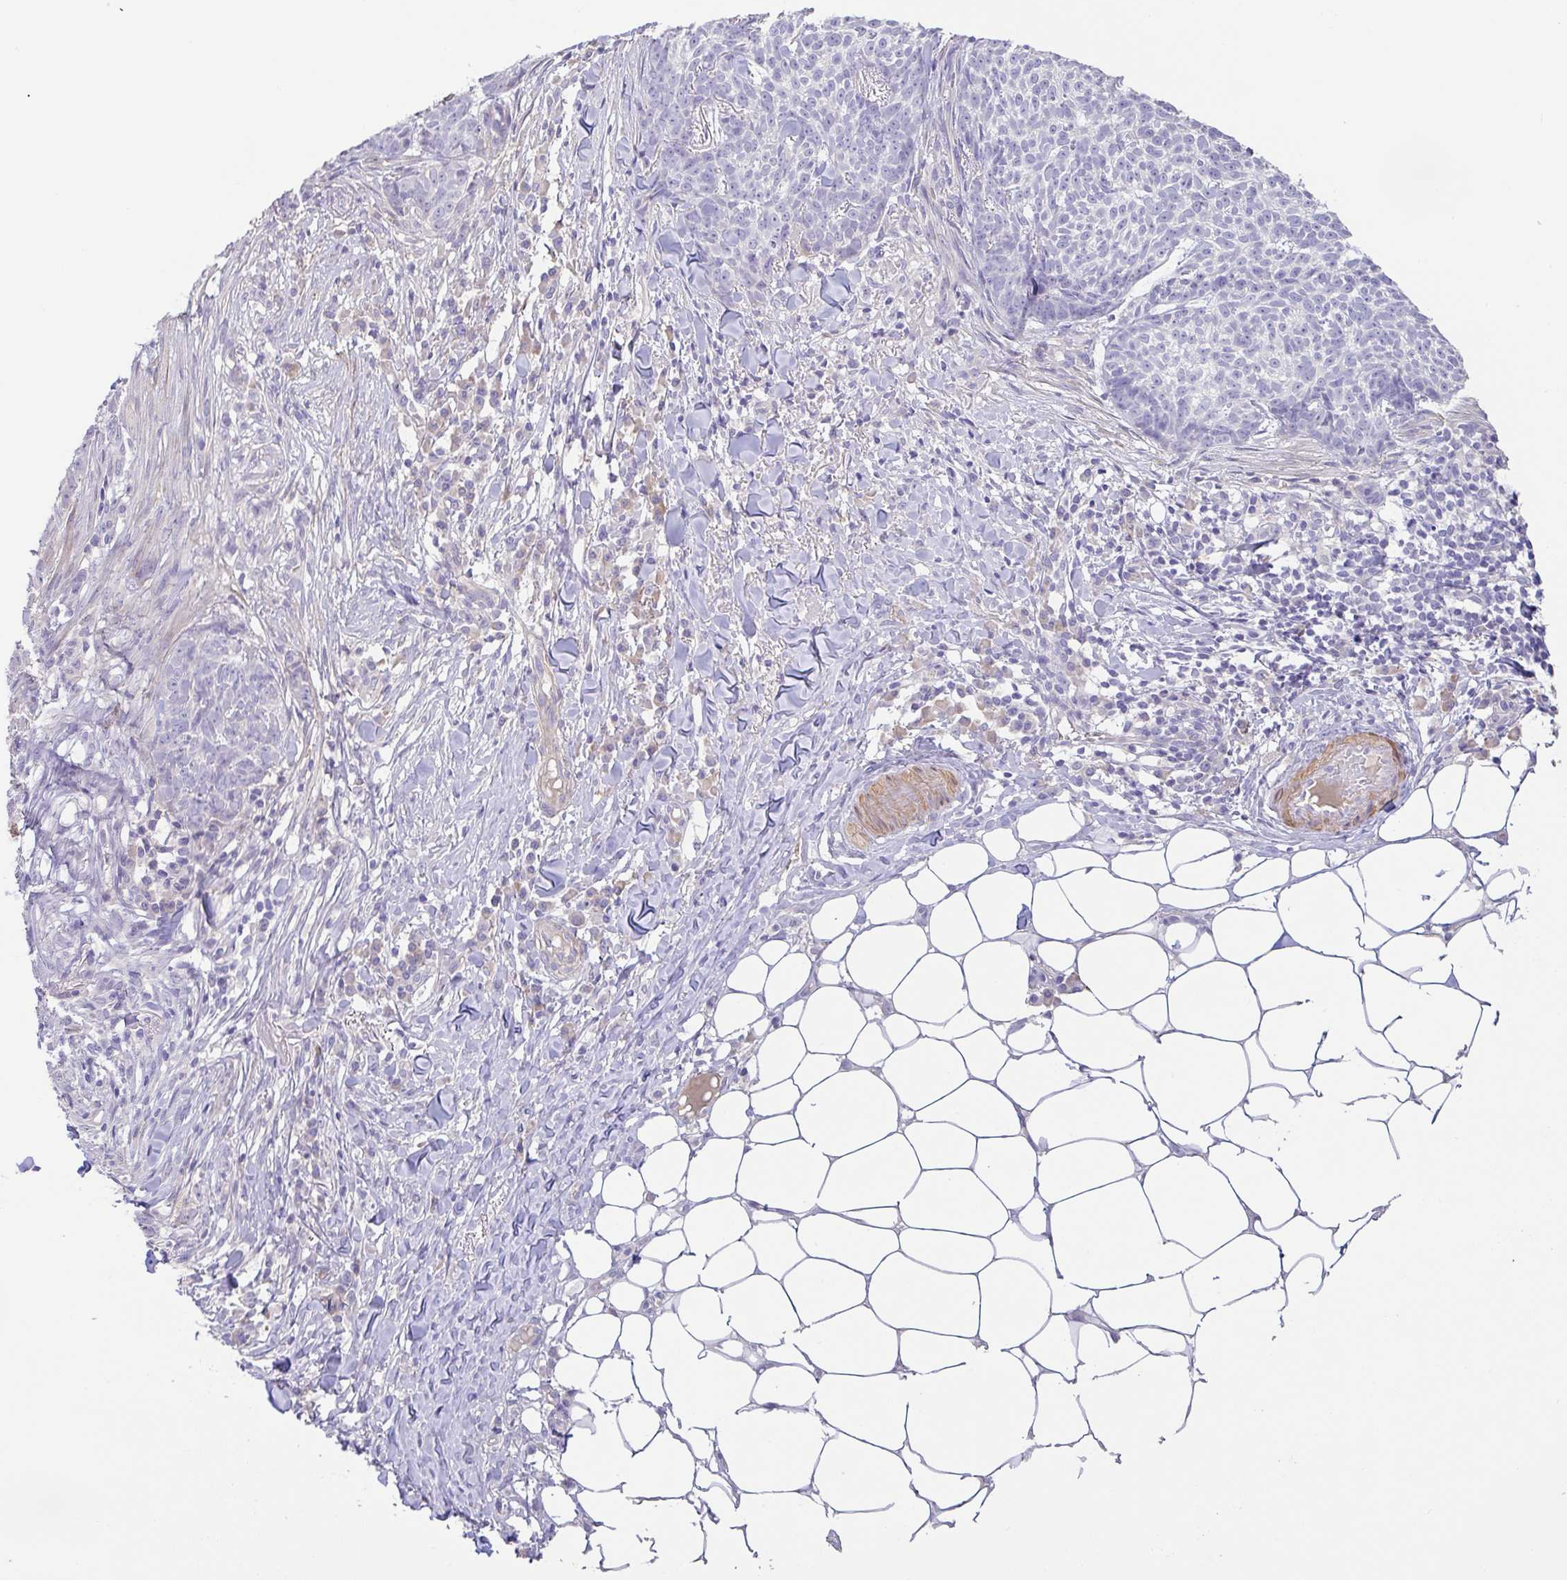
{"staining": {"intensity": "negative", "quantity": "none", "location": "none"}, "tissue": "skin cancer", "cell_type": "Tumor cells", "image_type": "cancer", "snomed": [{"axis": "morphology", "description": "Basal cell carcinoma"}, {"axis": "topography", "description": "Skin"}], "caption": "A photomicrograph of skin cancer (basal cell carcinoma) stained for a protein shows no brown staining in tumor cells.", "gene": "PYGM", "patient": {"sex": "female", "age": 93}}